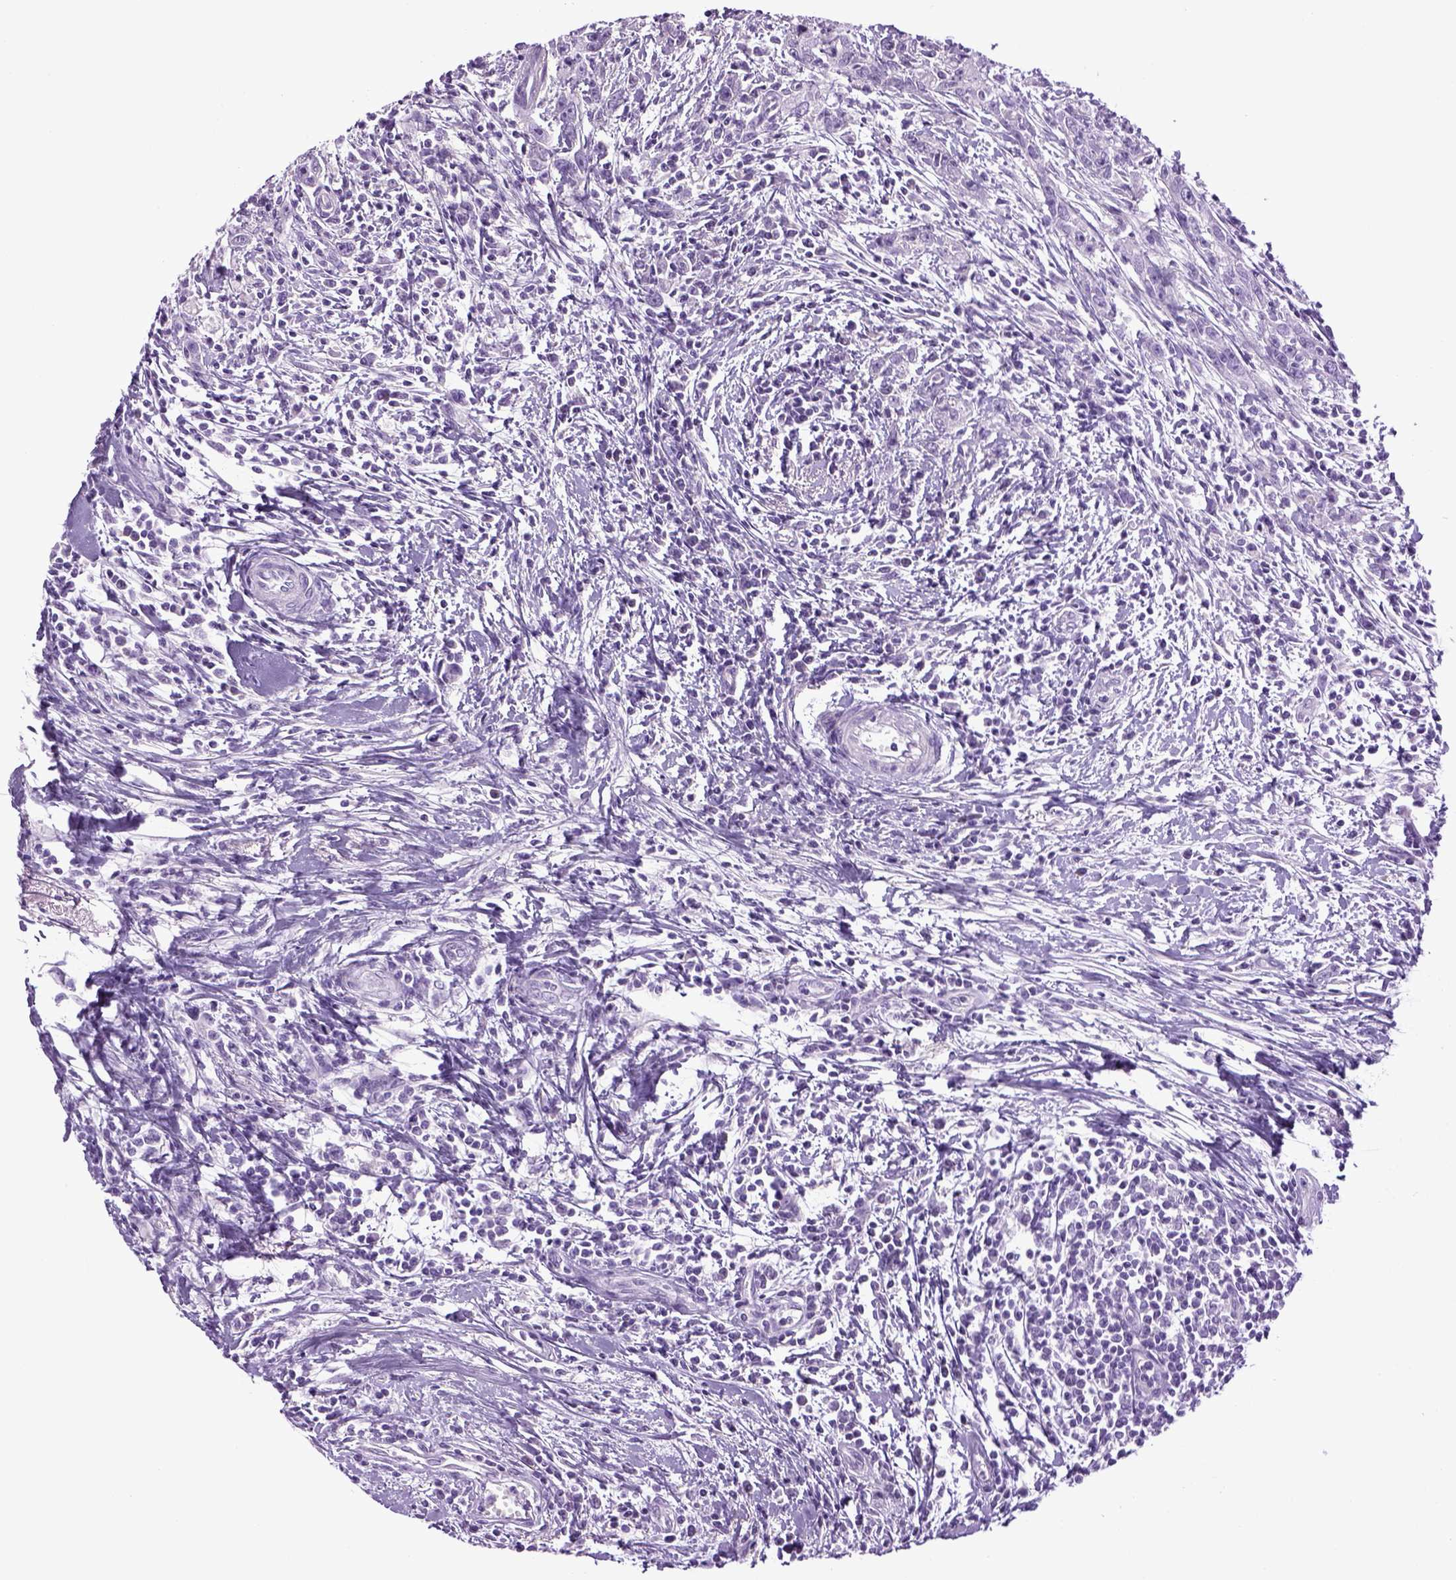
{"staining": {"intensity": "negative", "quantity": "none", "location": "none"}, "tissue": "urothelial cancer", "cell_type": "Tumor cells", "image_type": "cancer", "snomed": [{"axis": "morphology", "description": "Urothelial carcinoma, High grade"}, {"axis": "topography", "description": "Urinary bladder"}], "caption": "Immunohistochemical staining of high-grade urothelial carcinoma demonstrates no significant staining in tumor cells.", "gene": "HMCN2", "patient": {"sex": "male", "age": 83}}